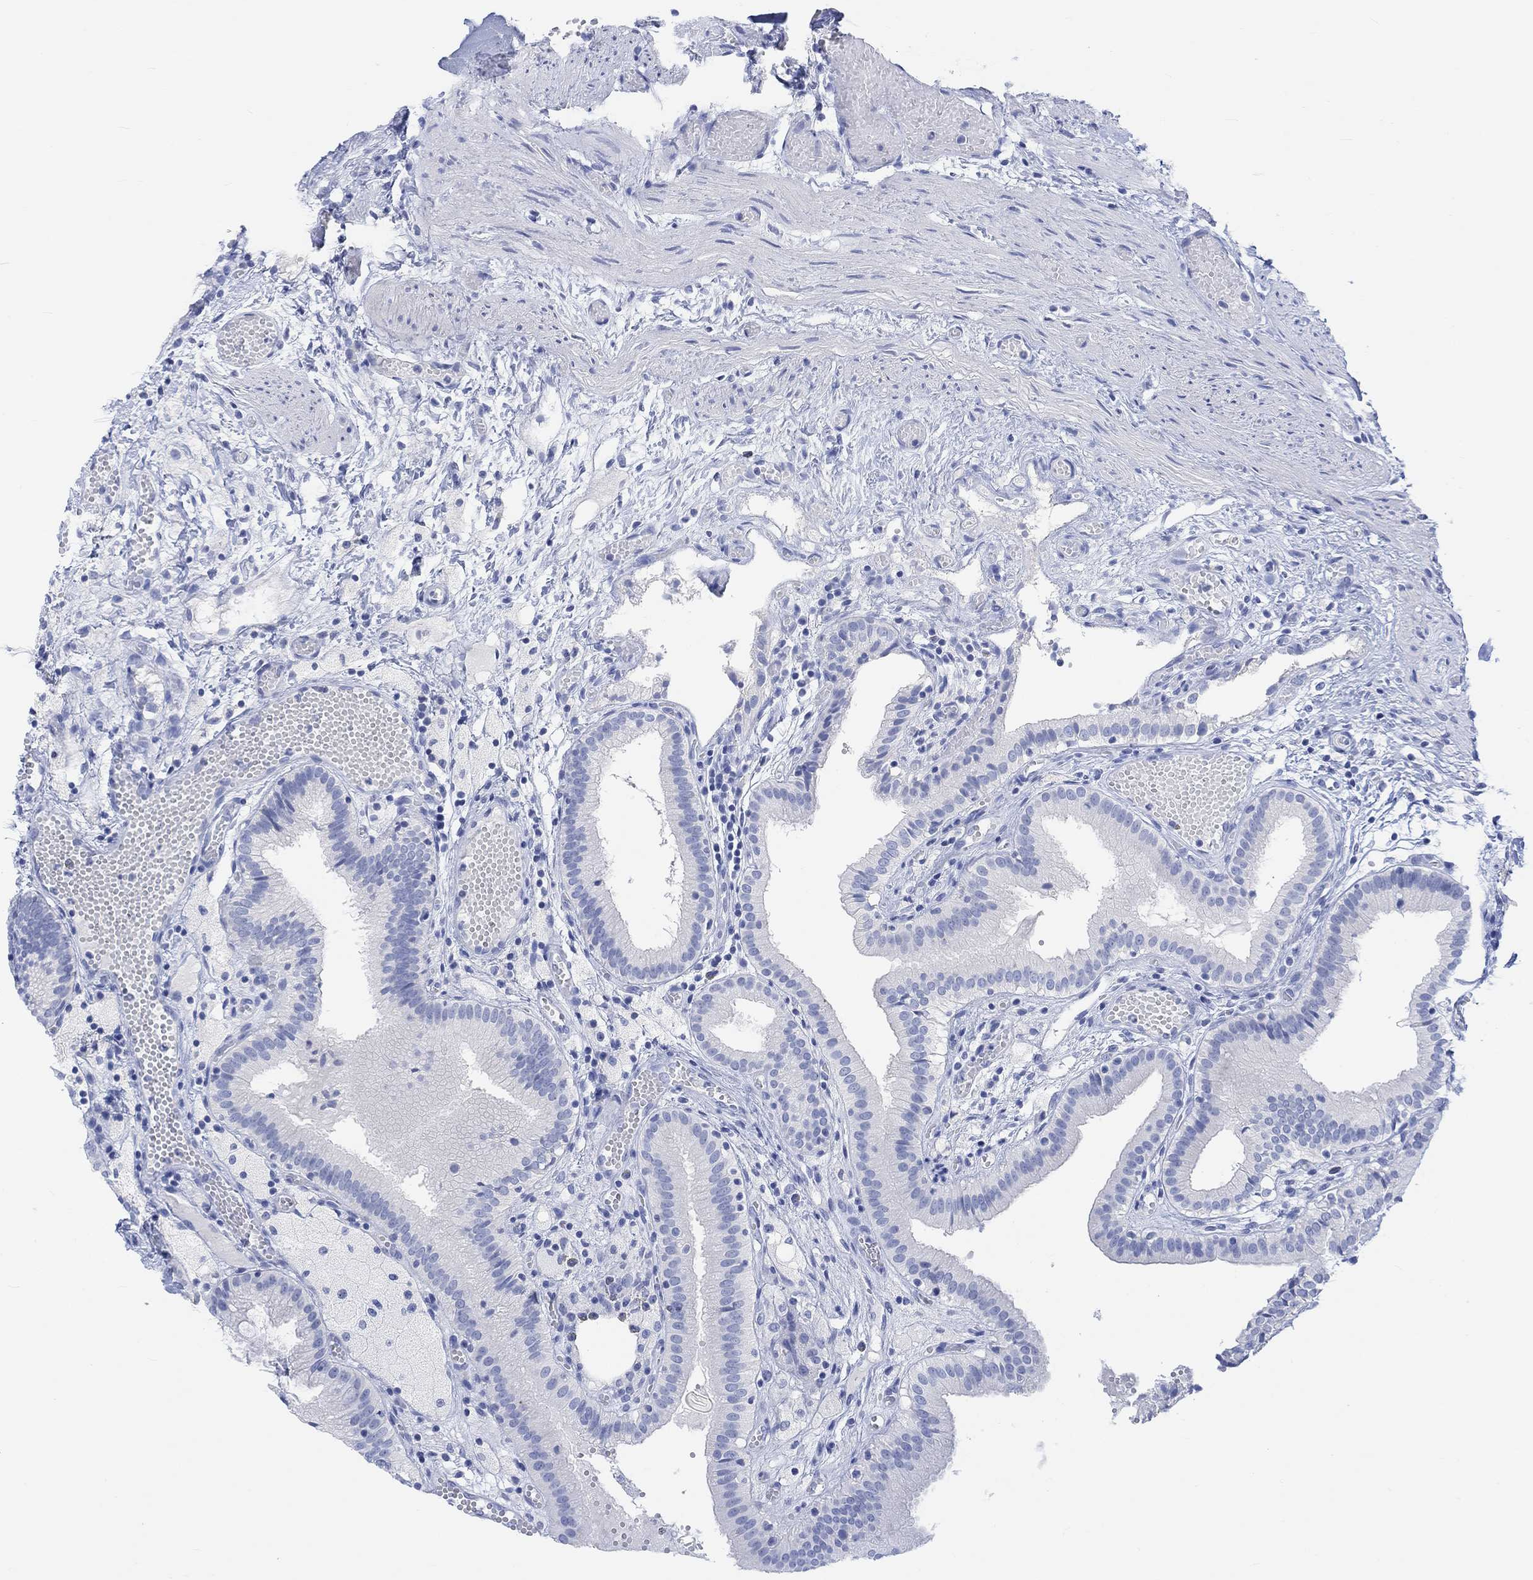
{"staining": {"intensity": "negative", "quantity": "none", "location": "none"}, "tissue": "gallbladder", "cell_type": "Glandular cells", "image_type": "normal", "snomed": [{"axis": "morphology", "description": "Normal tissue, NOS"}, {"axis": "topography", "description": "Gallbladder"}], "caption": "Immunohistochemistry of unremarkable gallbladder exhibits no positivity in glandular cells.", "gene": "CALCA", "patient": {"sex": "female", "age": 24}}